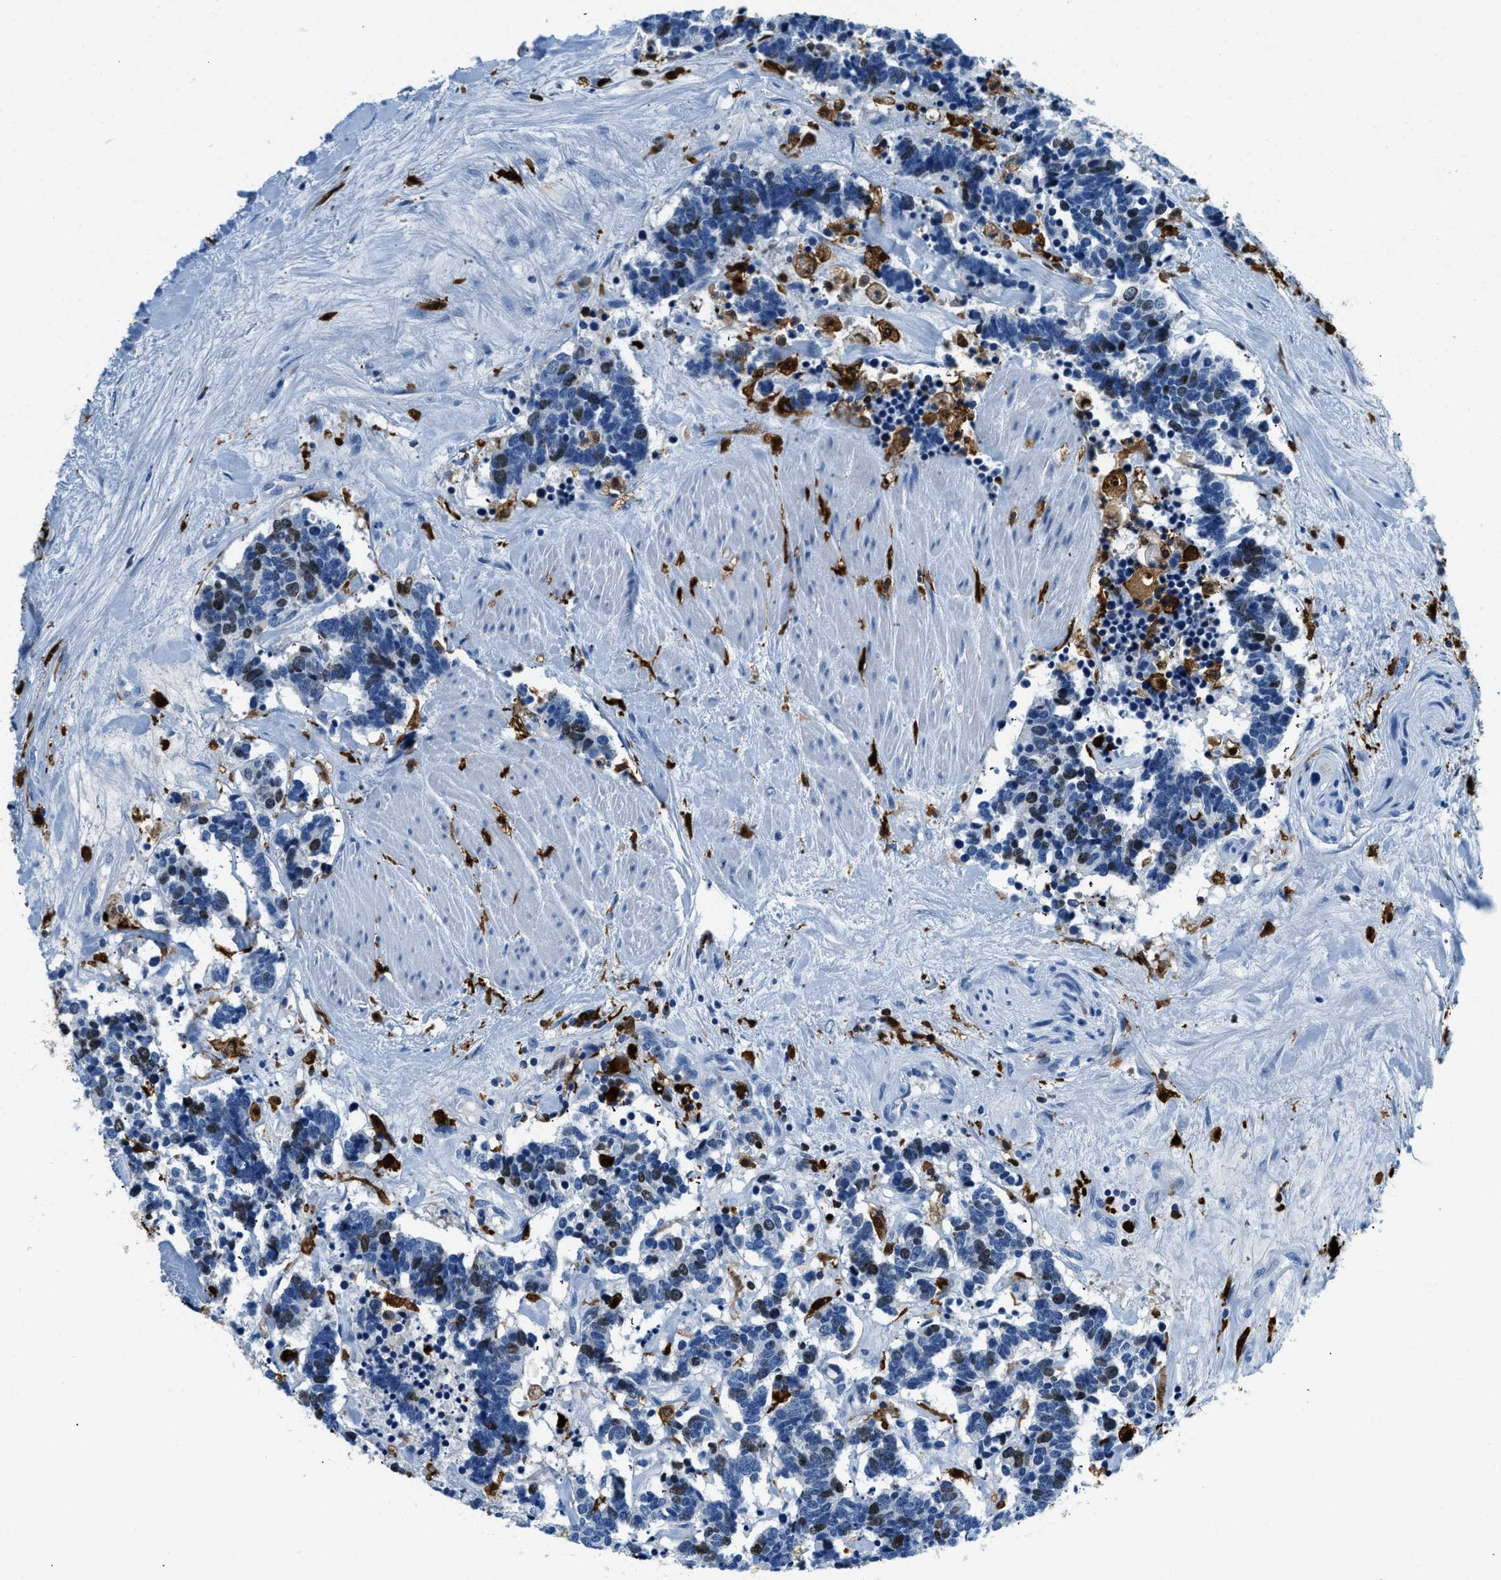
{"staining": {"intensity": "weak", "quantity": "<25%", "location": "nuclear"}, "tissue": "carcinoid", "cell_type": "Tumor cells", "image_type": "cancer", "snomed": [{"axis": "morphology", "description": "Carcinoma, NOS"}, {"axis": "morphology", "description": "Carcinoid, malignant, NOS"}, {"axis": "topography", "description": "Urinary bladder"}], "caption": "Micrograph shows no significant protein expression in tumor cells of carcinoma. (IHC, brightfield microscopy, high magnification).", "gene": "CAPG", "patient": {"sex": "male", "age": 57}}